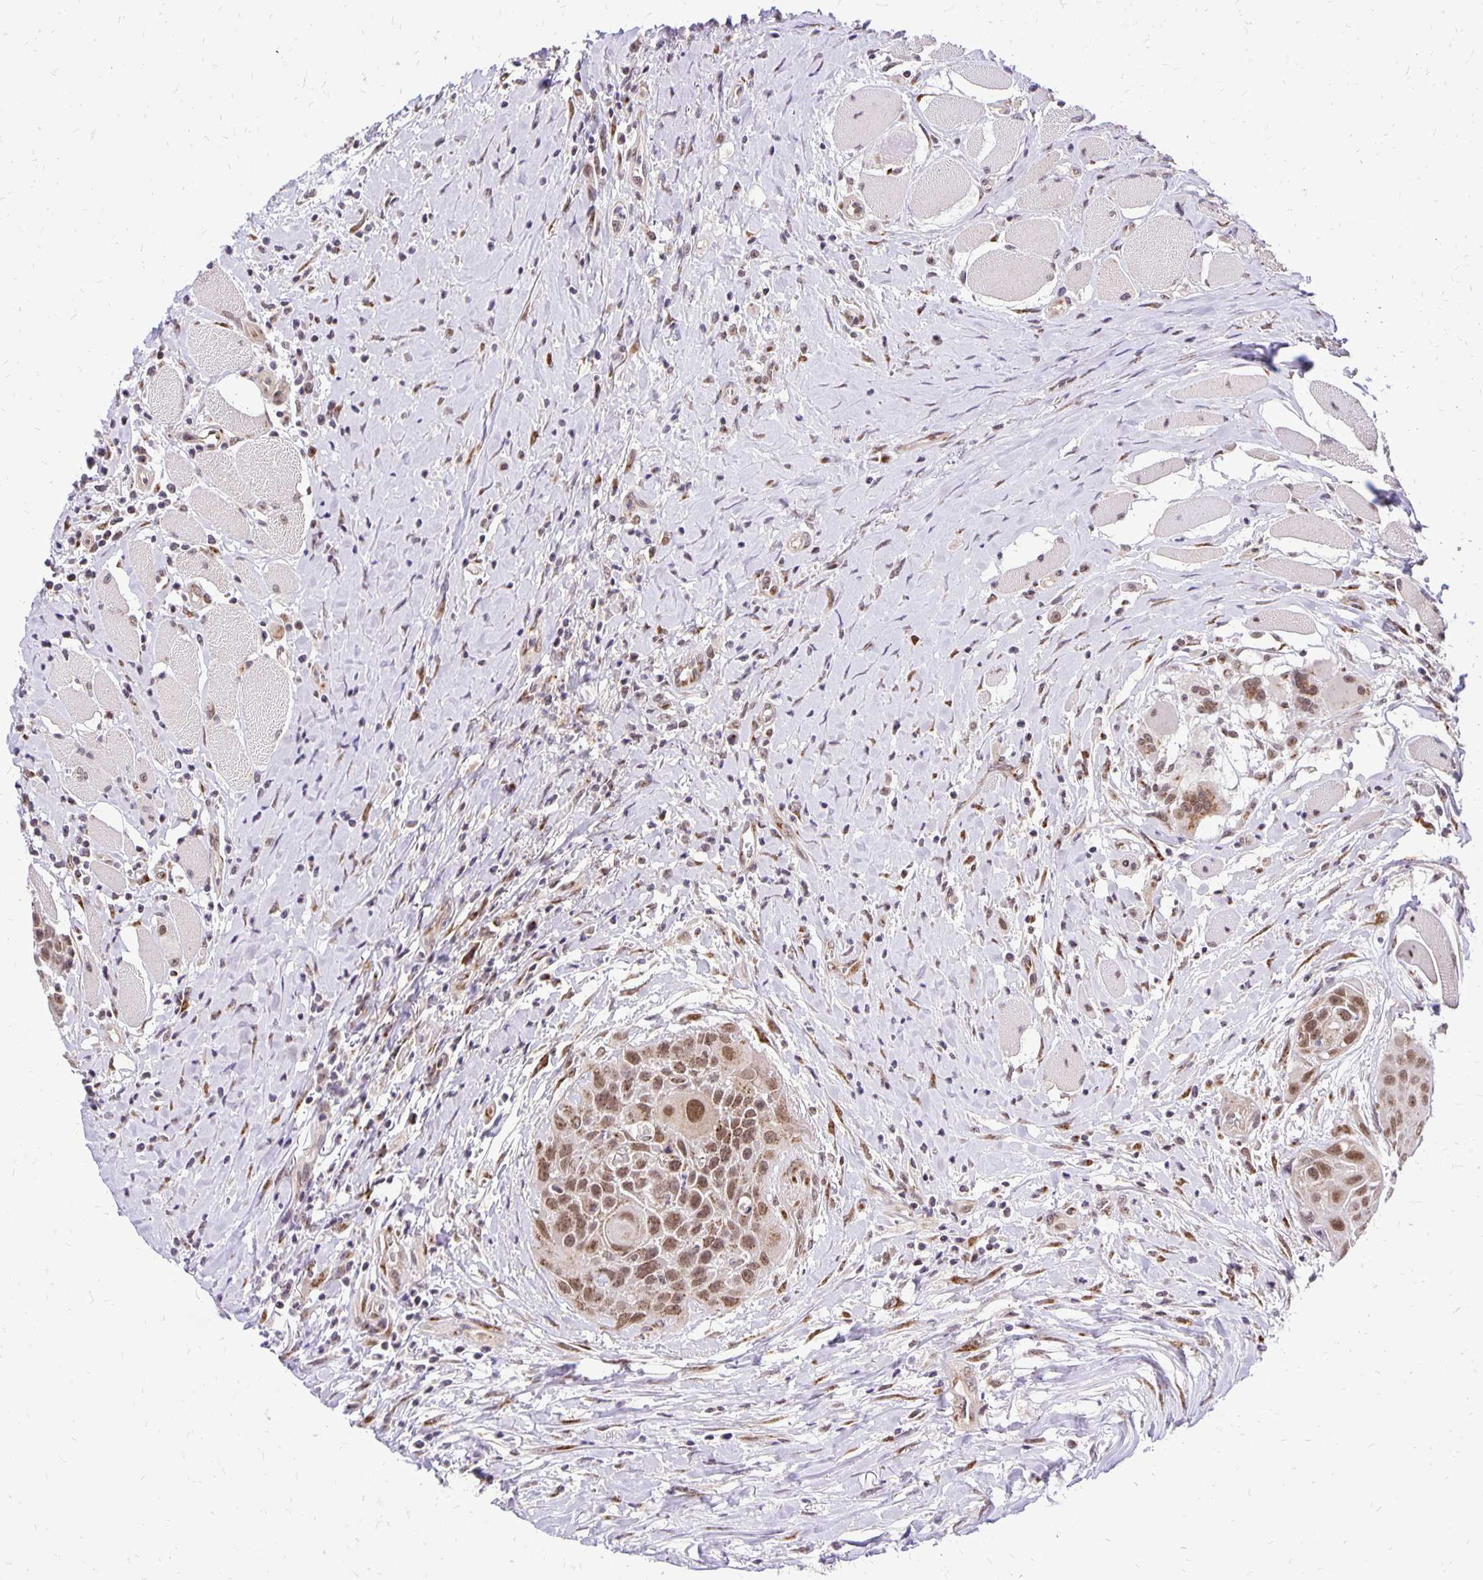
{"staining": {"intensity": "moderate", "quantity": ">75%", "location": "nuclear"}, "tissue": "head and neck cancer", "cell_type": "Tumor cells", "image_type": "cancer", "snomed": [{"axis": "morphology", "description": "Squamous cell carcinoma, NOS"}, {"axis": "topography", "description": "Head-Neck"}], "caption": "A histopathology image of human head and neck cancer (squamous cell carcinoma) stained for a protein displays moderate nuclear brown staining in tumor cells.", "gene": "GOLGA5", "patient": {"sex": "female", "age": 73}}